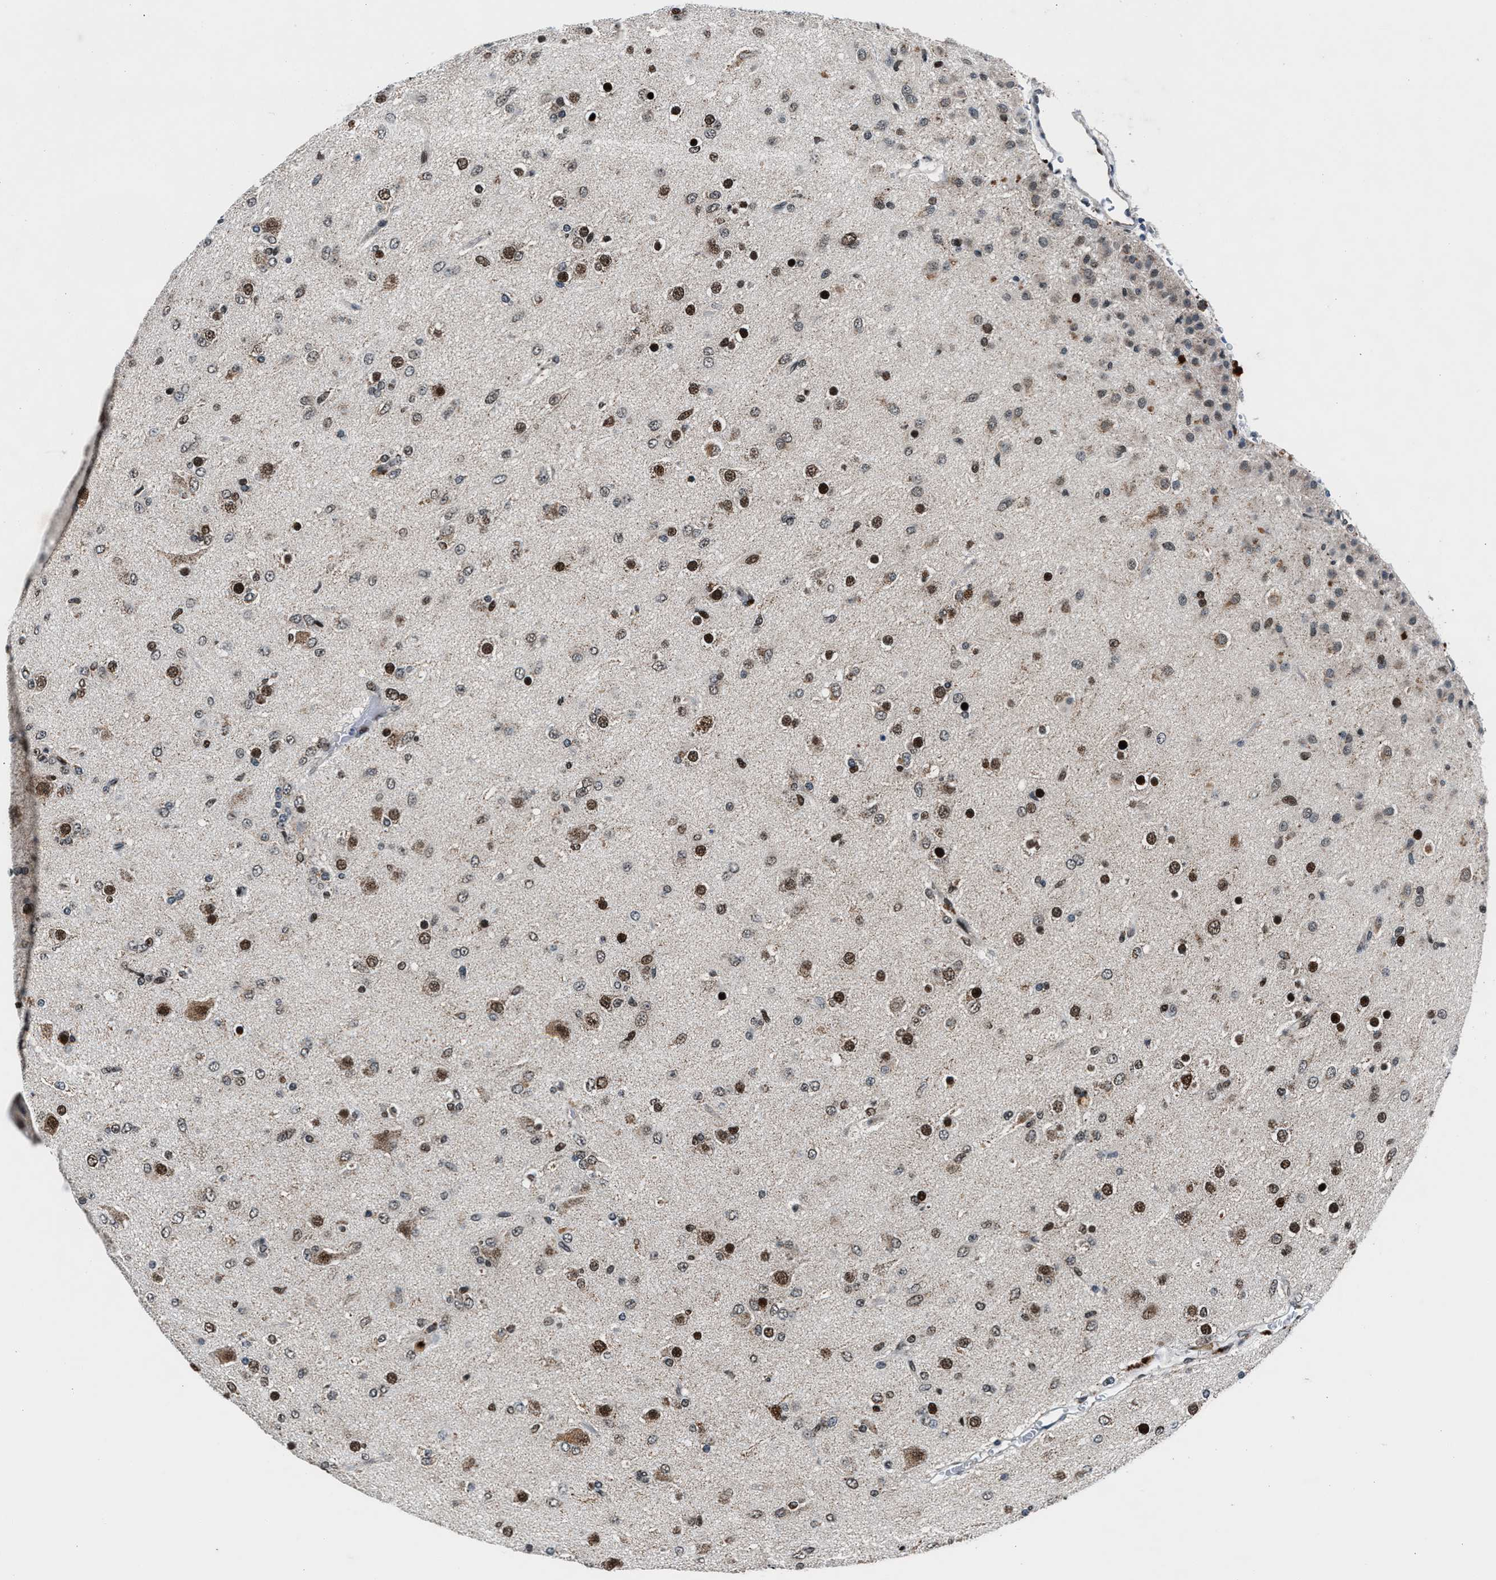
{"staining": {"intensity": "moderate", "quantity": "25%-75%", "location": "nuclear"}, "tissue": "glioma", "cell_type": "Tumor cells", "image_type": "cancer", "snomed": [{"axis": "morphology", "description": "Glioma, malignant, Low grade"}, {"axis": "topography", "description": "Brain"}], "caption": "Immunohistochemical staining of glioma displays moderate nuclear protein staining in about 25%-75% of tumor cells. Ihc stains the protein of interest in brown and the nuclei are stained blue.", "gene": "PRRC2B", "patient": {"sex": "male", "age": 65}}